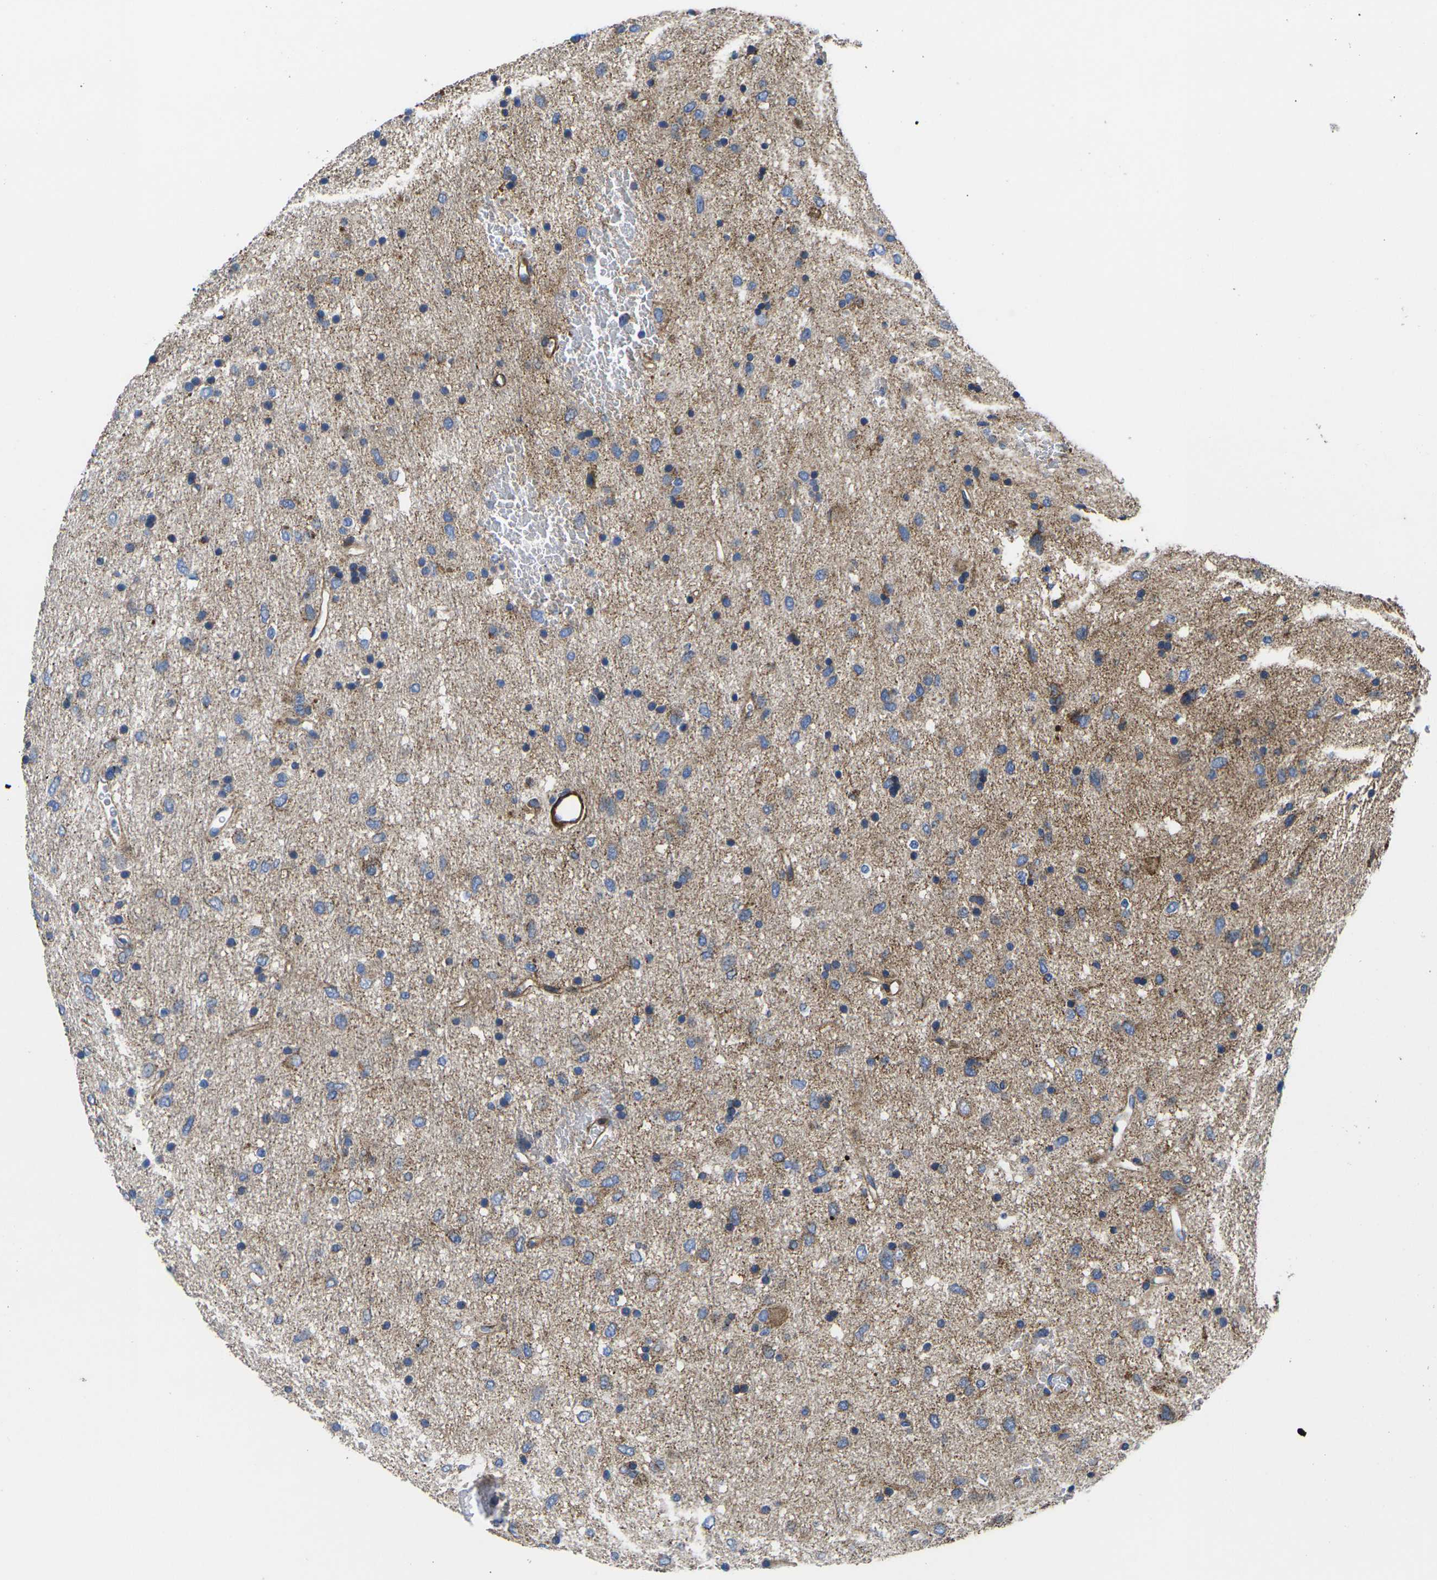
{"staining": {"intensity": "weak", "quantity": "25%-75%", "location": "cytoplasmic/membranous"}, "tissue": "glioma", "cell_type": "Tumor cells", "image_type": "cancer", "snomed": [{"axis": "morphology", "description": "Glioma, malignant, Low grade"}, {"axis": "topography", "description": "Brain"}], "caption": "High-magnification brightfield microscopy of malignant glioma (low-grade) stained with DAB (brown) and counterstained with hematoxylin (blue). tumor cells exhibit weak cytoplasmic/membranous positivity is identified in about25%-75% of cells. (DAB = brown stain, brightfield microscopy at high magnification).", "gene": "GPR4", "patient": {"sex": "male", "age": 77}}